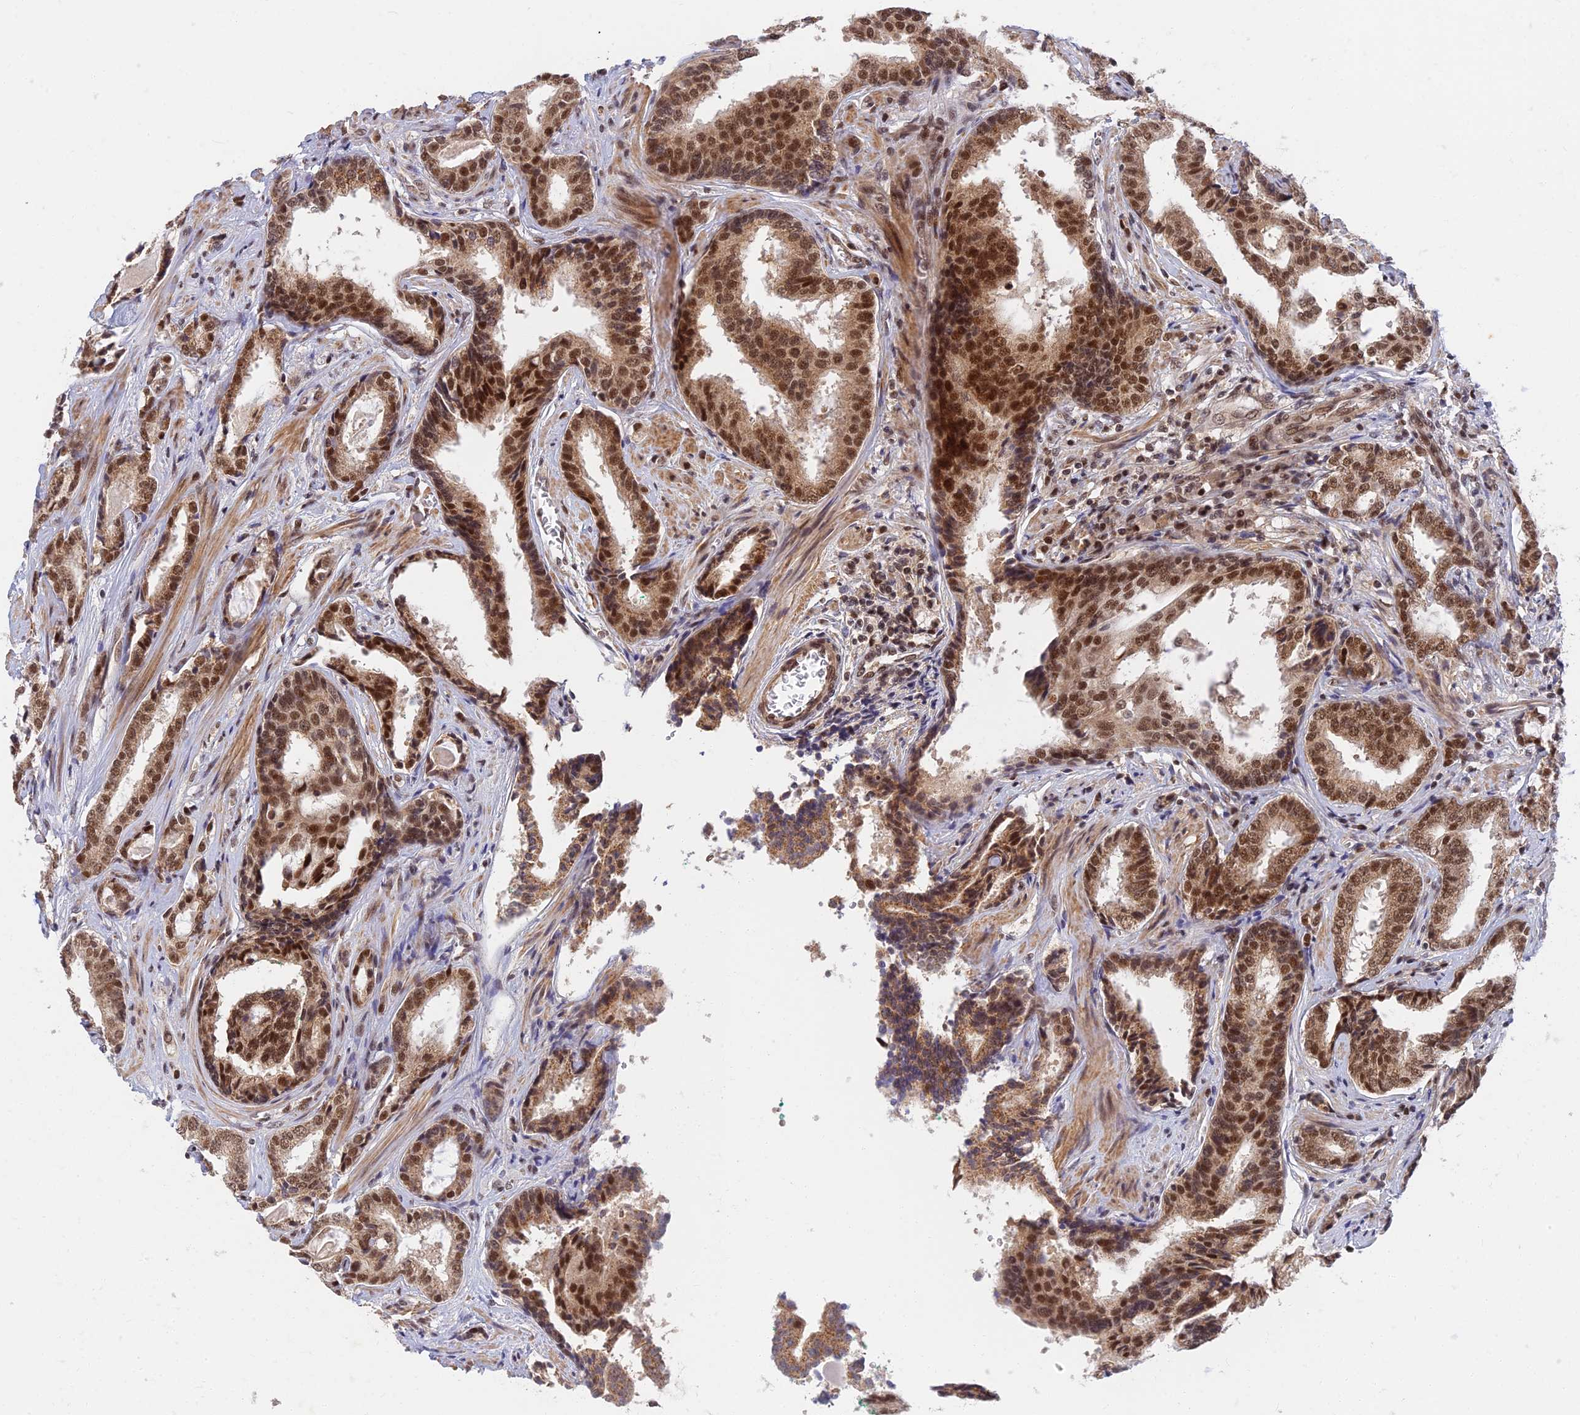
{"staining": {"intensity": "strong", "quantity": ">75%", "location": "cytoplasmic/membranous,nuclear"}, "tissue": "prostate cancer", "cell_type": "Tumor cells", "image_type": "cancer", "snomed": [{"axis": "morphology", "description": "Adenocarcinoma, High grade"}, {"axis": "topography", "description": "Prostate"}], "caption": "Protein staining by immunohistochemistry (IHC) exhibits strong cytoplasmic/membranous and nuclear staining in about >75% of tumor cells in prostate cancer.", "gene": "TCEA2", "patient": {"sex": "male", "age": 63}}